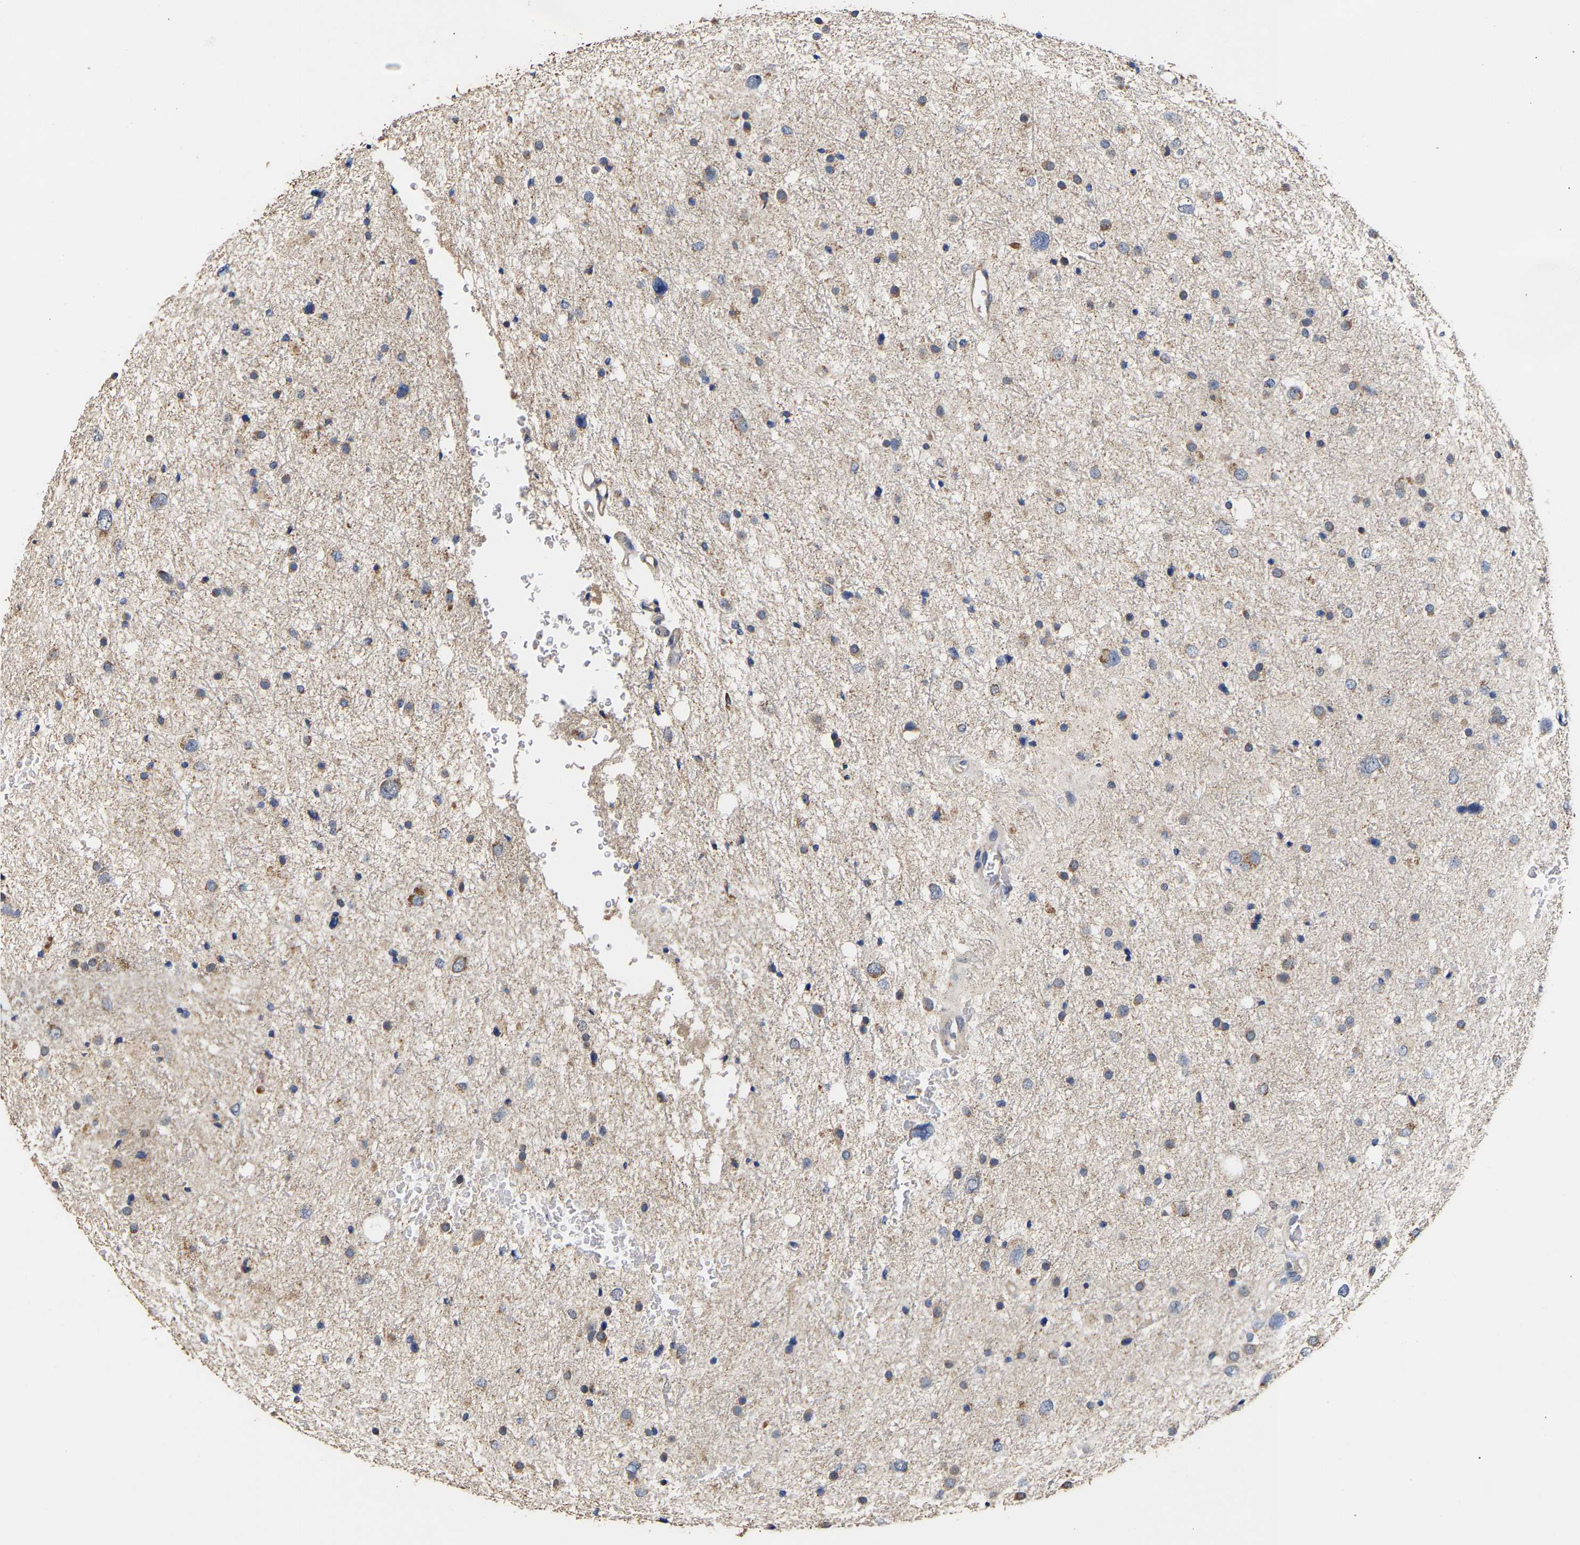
{"staining": {"intensity": "weak", "quantity": "<25%", "location": "cytoplasmic/membranous"}, "tissue": "glioma", "cell_type": "Tumor cells", "image_type": "cancer", "snomed": [{"axis": "morphology", "description": "Glioma, malignant, Low grade"}, {"axis": "topography", "description": "Brain"}], "caption": "Image shows no protein positivity in tumor cells of malignant low-grade glioma tissue.", "gene": "ZNF26", "patient": {"sex": "female", "age": 37}}